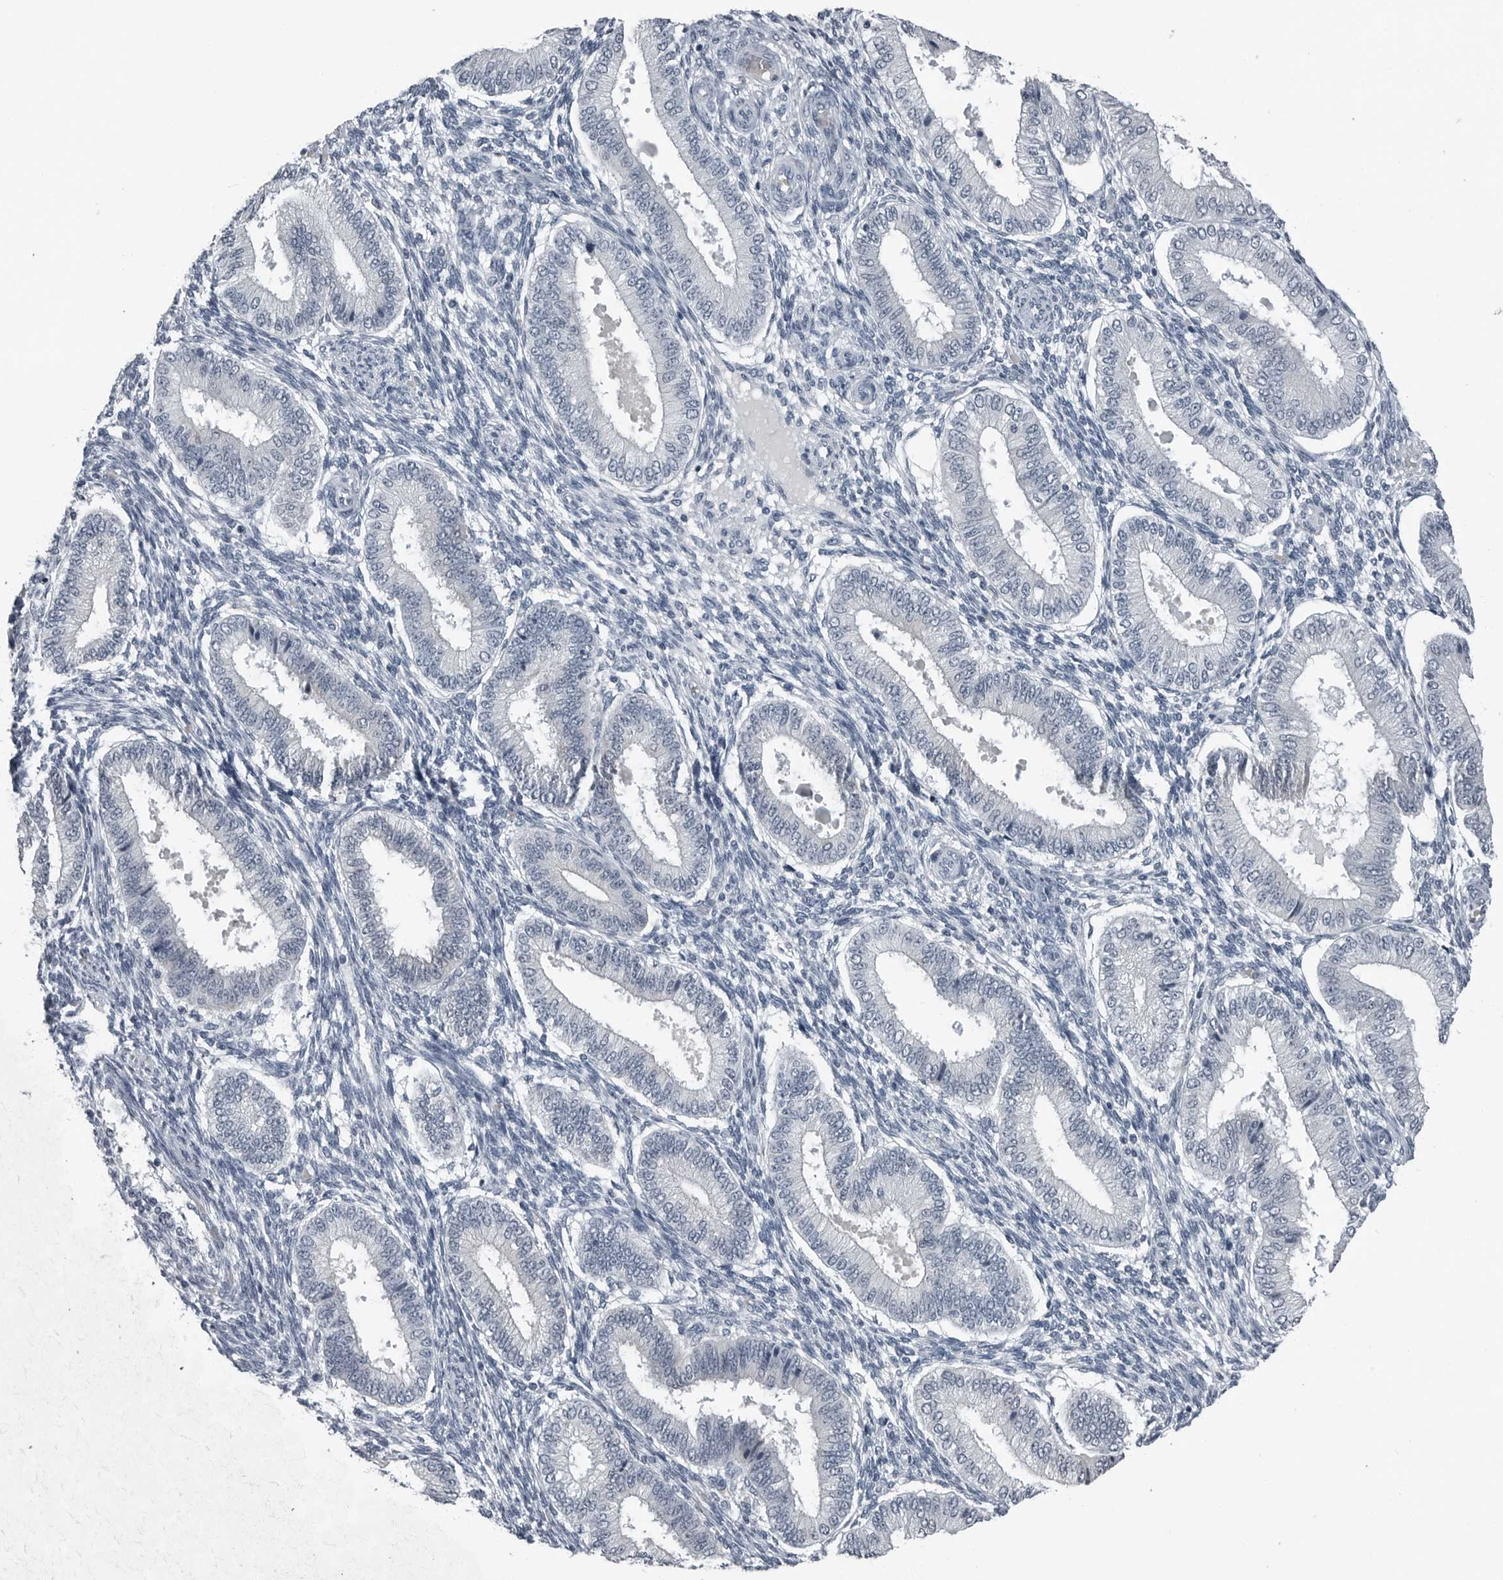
{"staining": {"intensity": "negative", "quantity": "none", "location": "none"}, "tissue": "endometrium", "cell_type": "Cells in endometrial stroma", "image_type": "normal", "snomed": [{"axis": "morphology", "description": "Normal tissue, NOS"}, {"axis": "topography", "description": "Endometrium"}], "caption": "IHC micrograph of benign human endometrium stained for a protein (brown), which shows no expression in cells in endometrial stroma.", "gene": "SPINK1", "patient": {"sex": "female", "age": 39}}